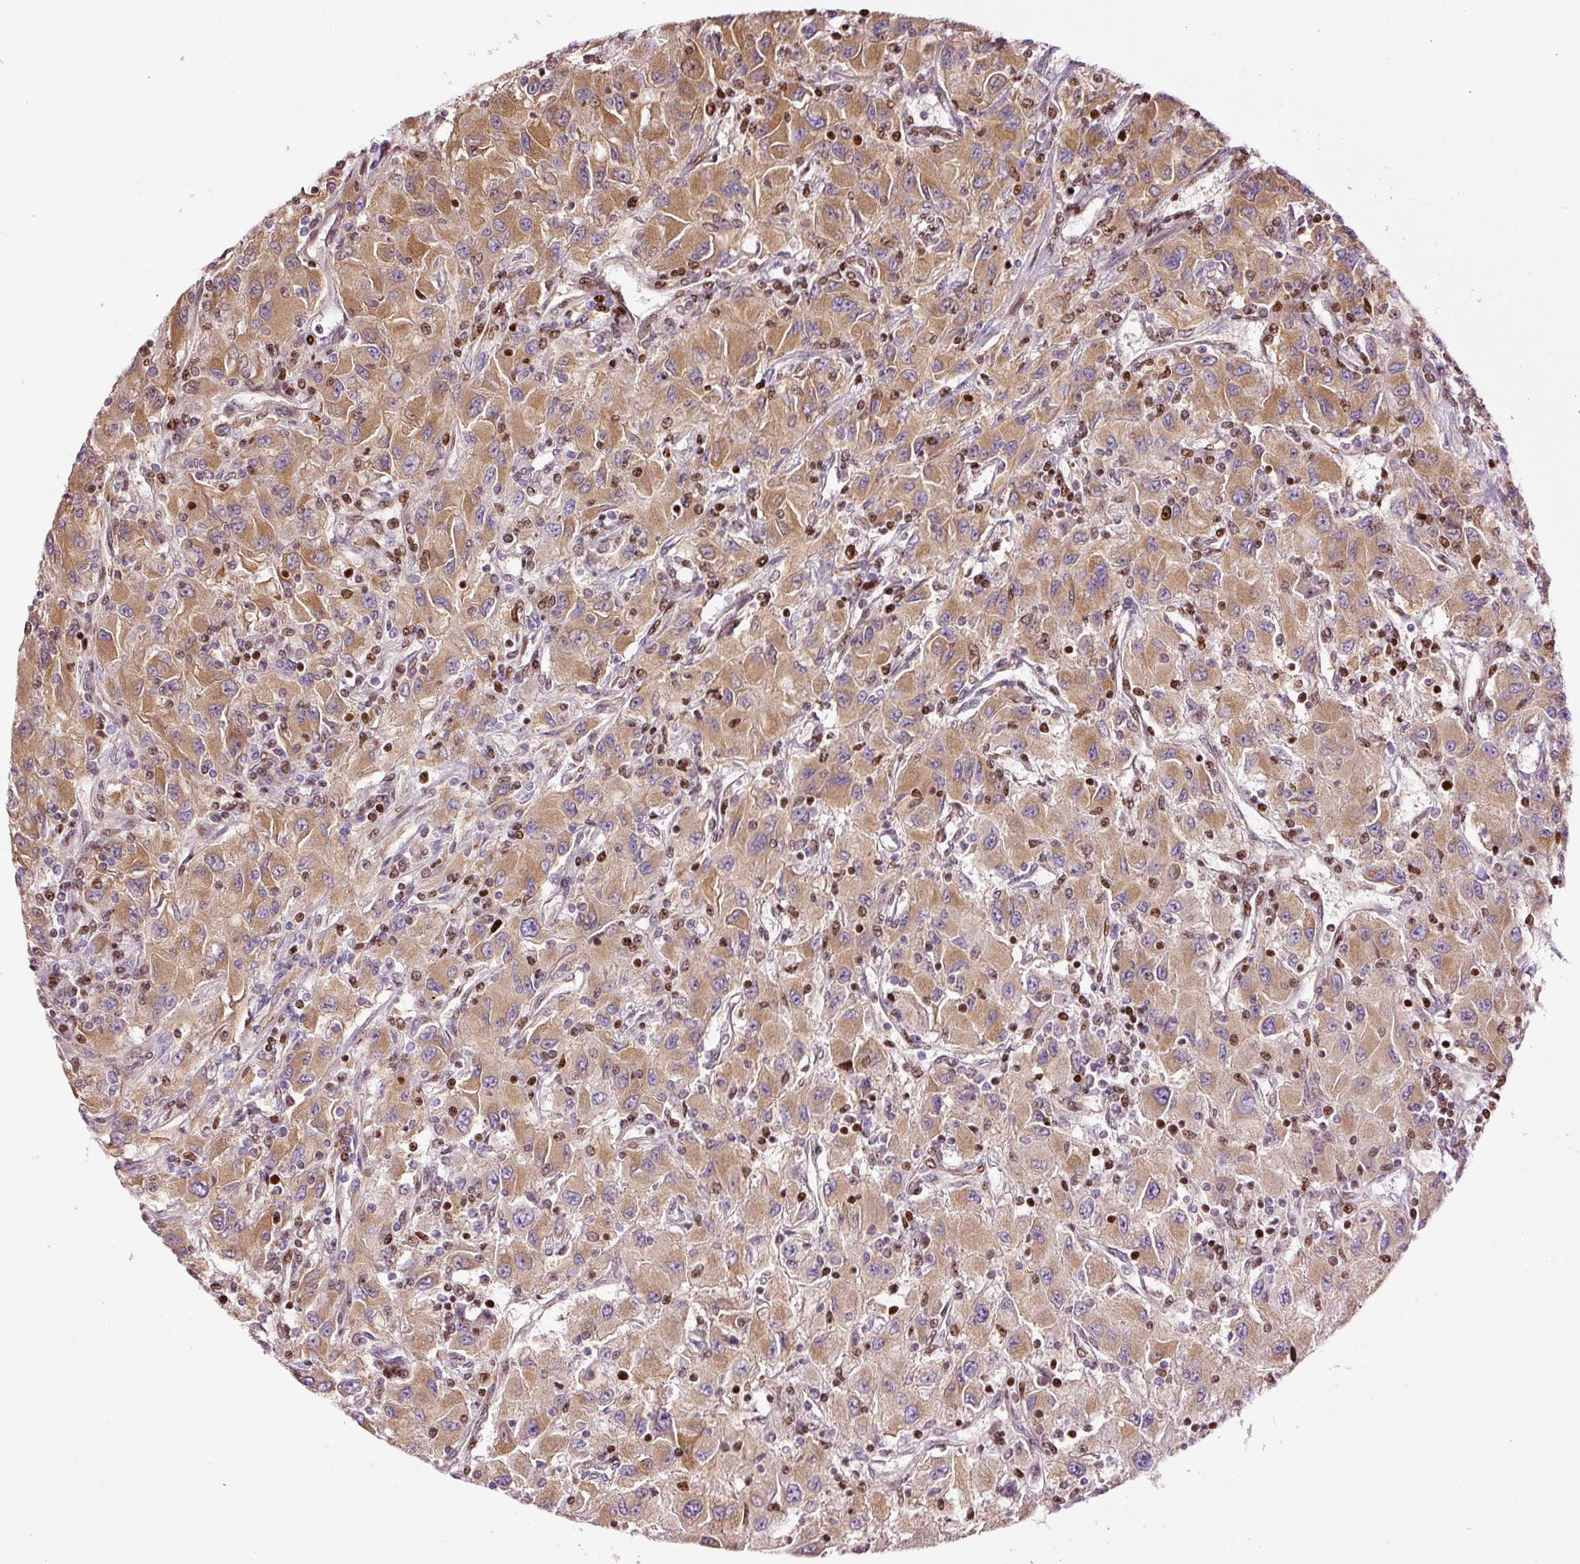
{"staining": {"intensity": "moderate", "quantity": ">75%", "location": "cytoplasmic/membranous"}, "tissue": "renal cancer", "cell_type": "Tumor cells", "image_type": "cancer", "snomed": [{"axis": "morphology", "description": "Adenocarcinoma, NOS"}, {"axis": "topography", "description": "Kidney"}], "caption": "Immunohistochemistry of renal cancer shows medium levels of moderate cytoplasmic/membranous staining in approximately >75% of tumor cells.", "gene": "TMEM8B", "patient": {"sex": "female", "age": 67}}